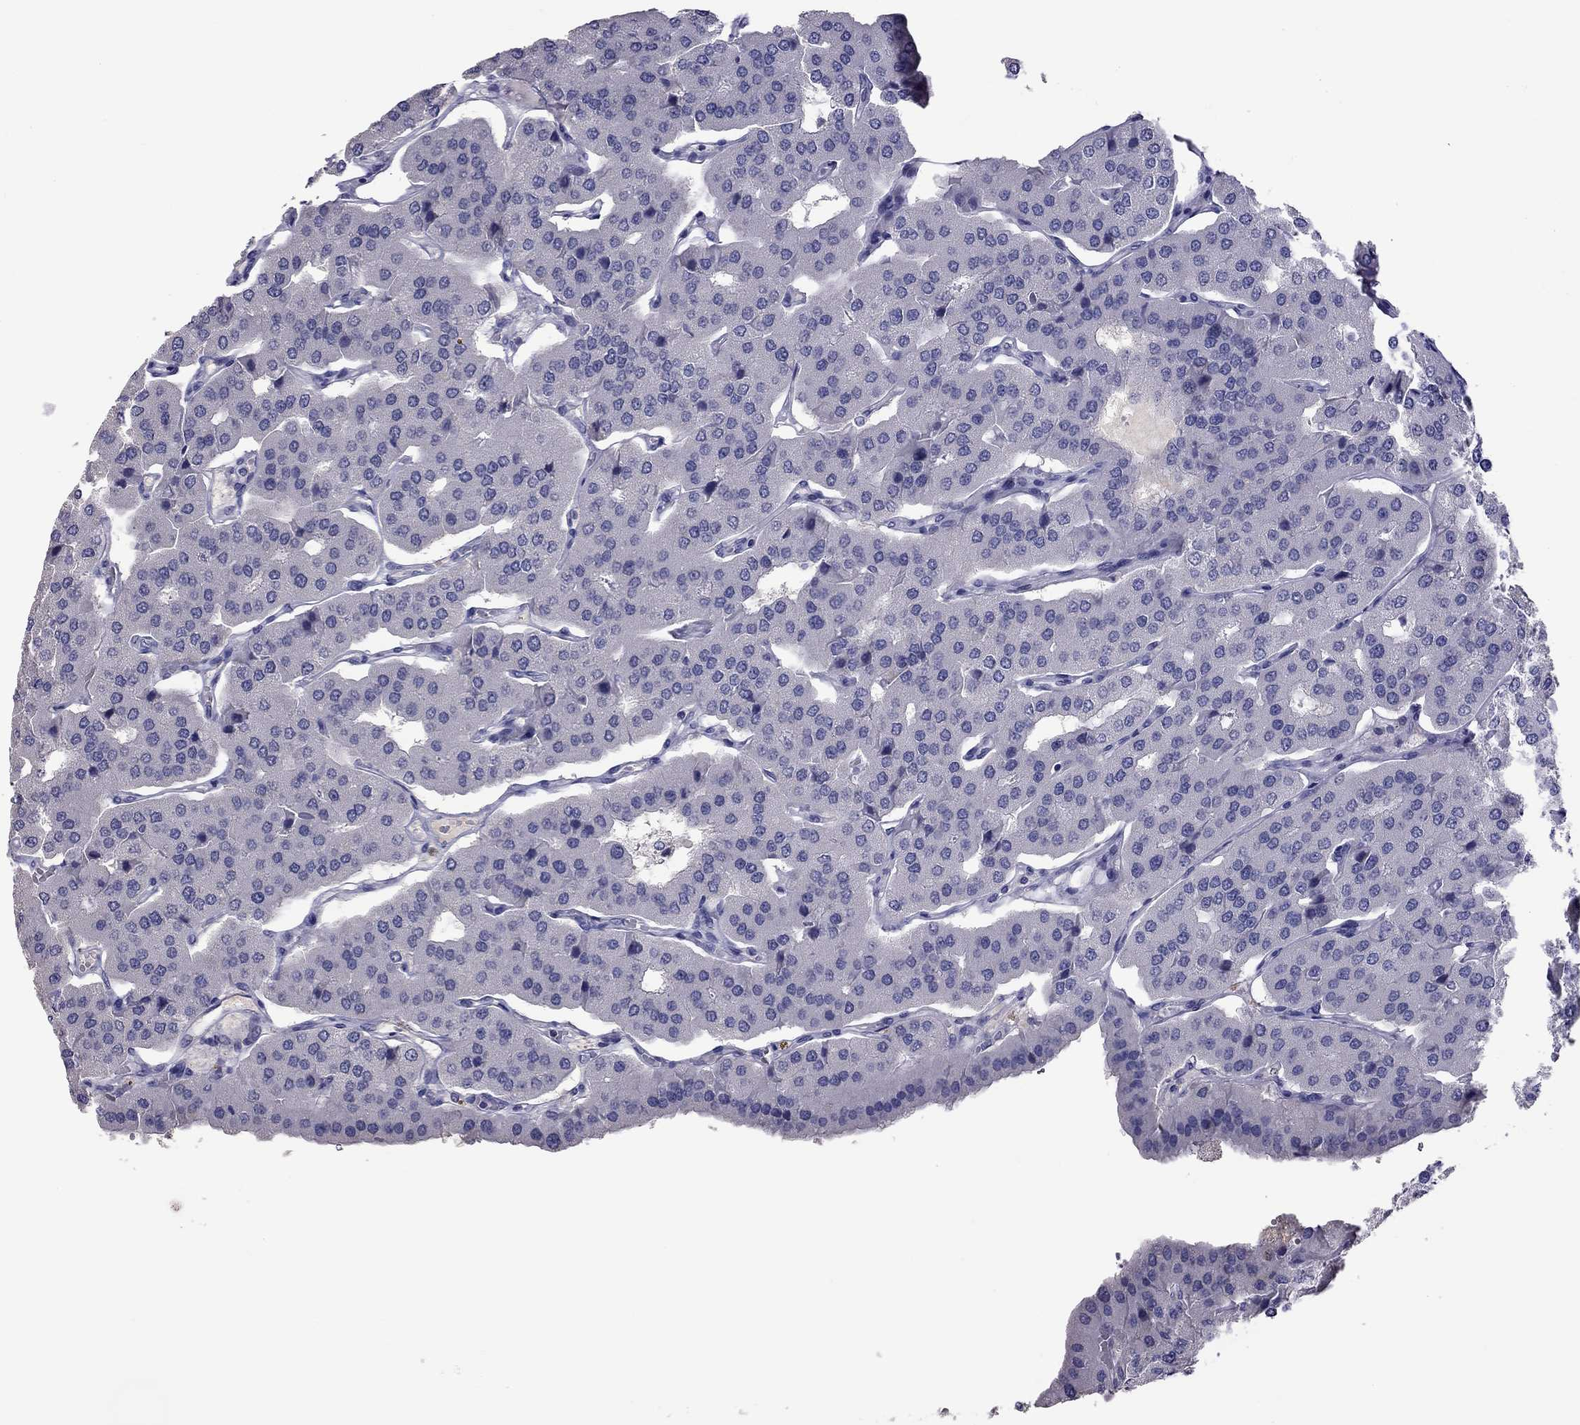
{"staining": {"intensity": "negative", "quantity": "none", "location": "none"}, "tissue": "parathyroid gland", "cell_type": "Glandular cells", "image_type": "normal", "snomed": [{"axis": "morphology", "description": "Normal tissue, NOS"}, {"axis": "morphology", "description": "Adenoma, NOS"}, {"axis": "topography", "description": "Parathyroid gland"}], "caption": "Glandular cells are negative for protein expression in unremarkable human parathyroid gland. The staining was performed using DAB (3,3'-diaminobenzidine) to visualize the protein expression in brown, while the nuclei were stained in blue with hematoxylin (Magnification: 20x).", "gene": "CFAP91", "patient": {"sex": "female", "age": 86}}